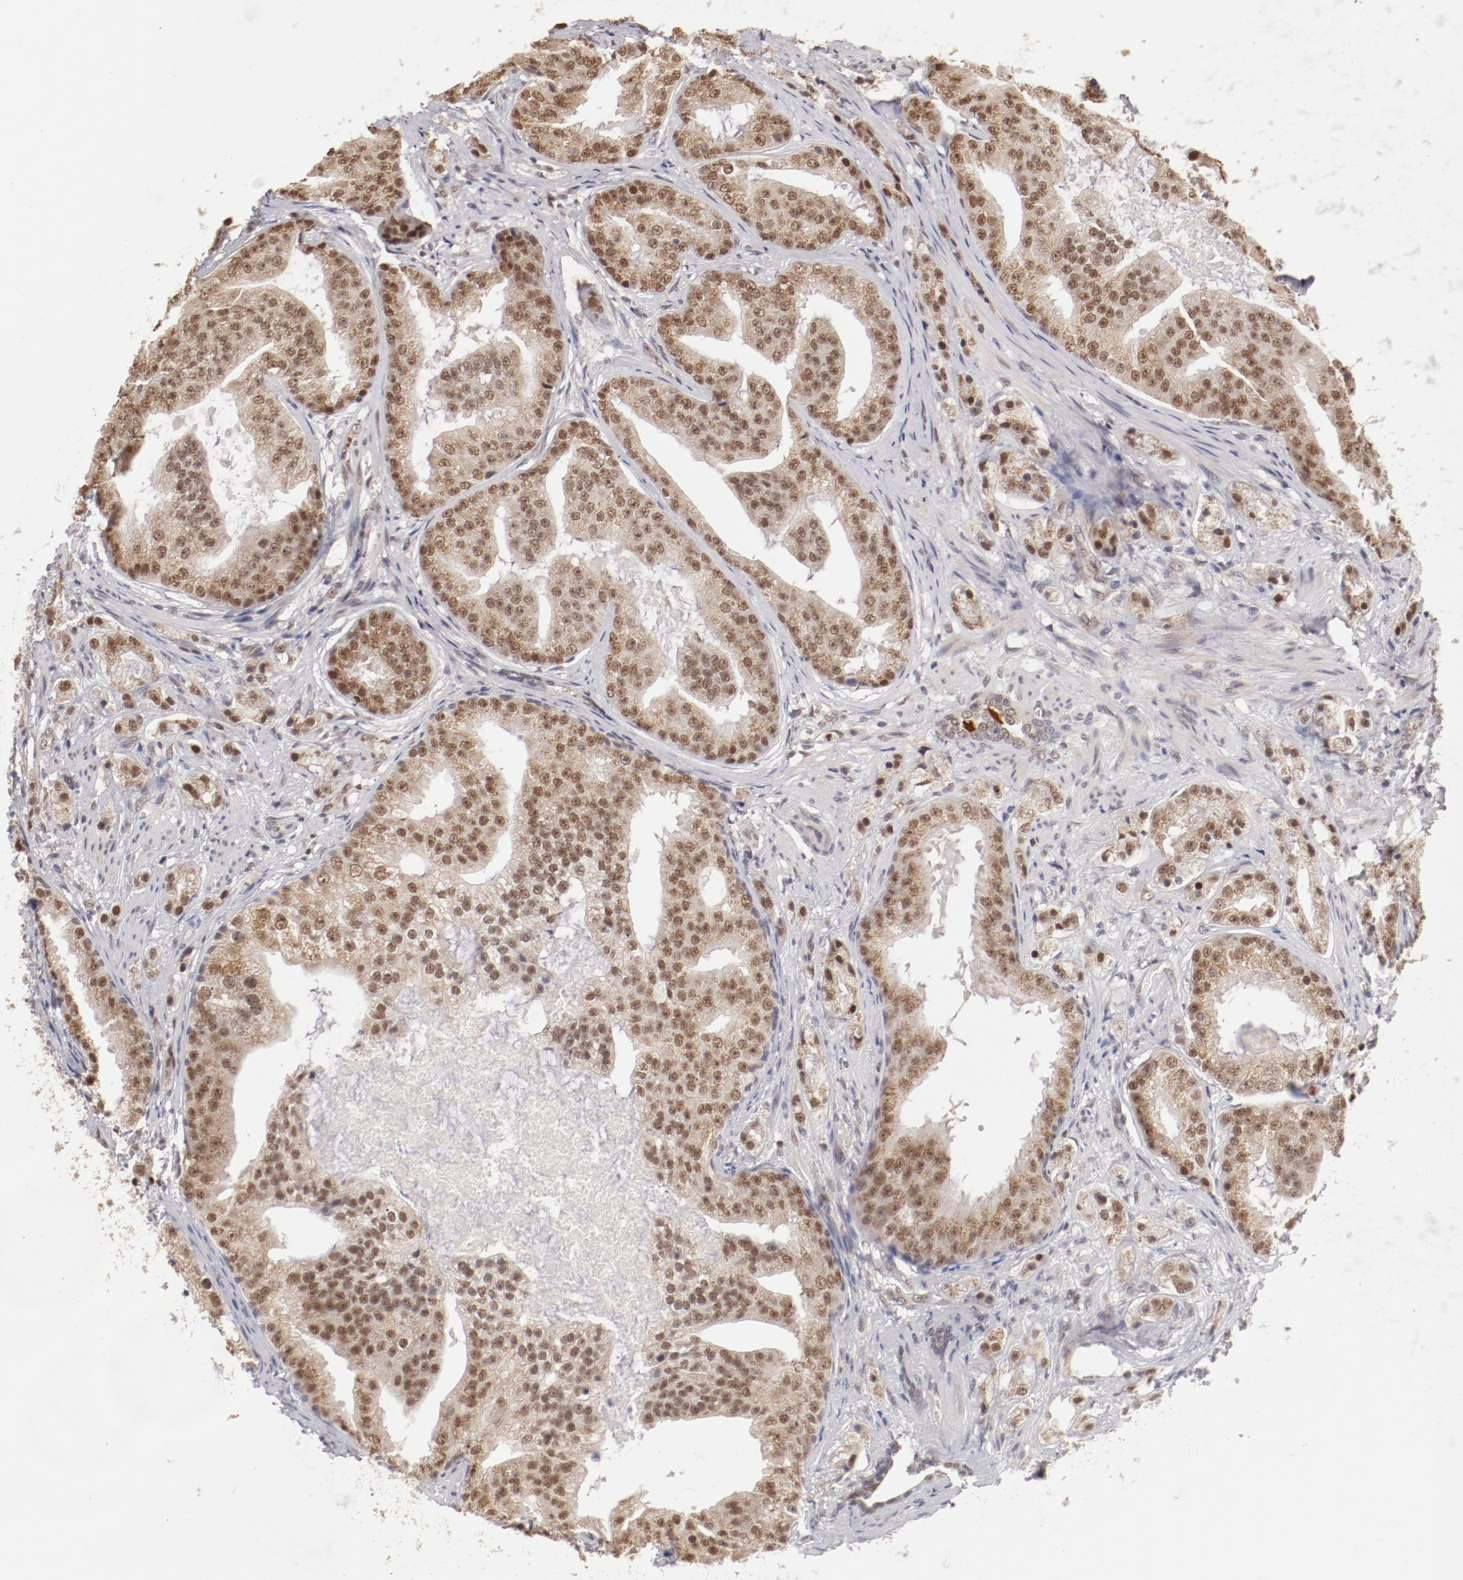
{"staining": {"intensity": "moderate", "quantity": ">75%", "location": "cytoplasmic/membranous,nuclear"}, "tissue": "prostate cancer", "cell_type": "Tumor cells", "image_type": "cancer", "snomed": [{"axis": "morphology", "description": "Adenocarcinoma, High grade"}, {"axis": "topography", "description": "Prostate"}], "caption": "Protein expression by immunohistochemistry demonstrates moderate cytoplasmic/membranous and nuclear expression in about >75% of tumor cells in high-grade adenocarcinoma (prostate).", "gene": "NFE2", "patient": {"sex": "male", "age": 68}}